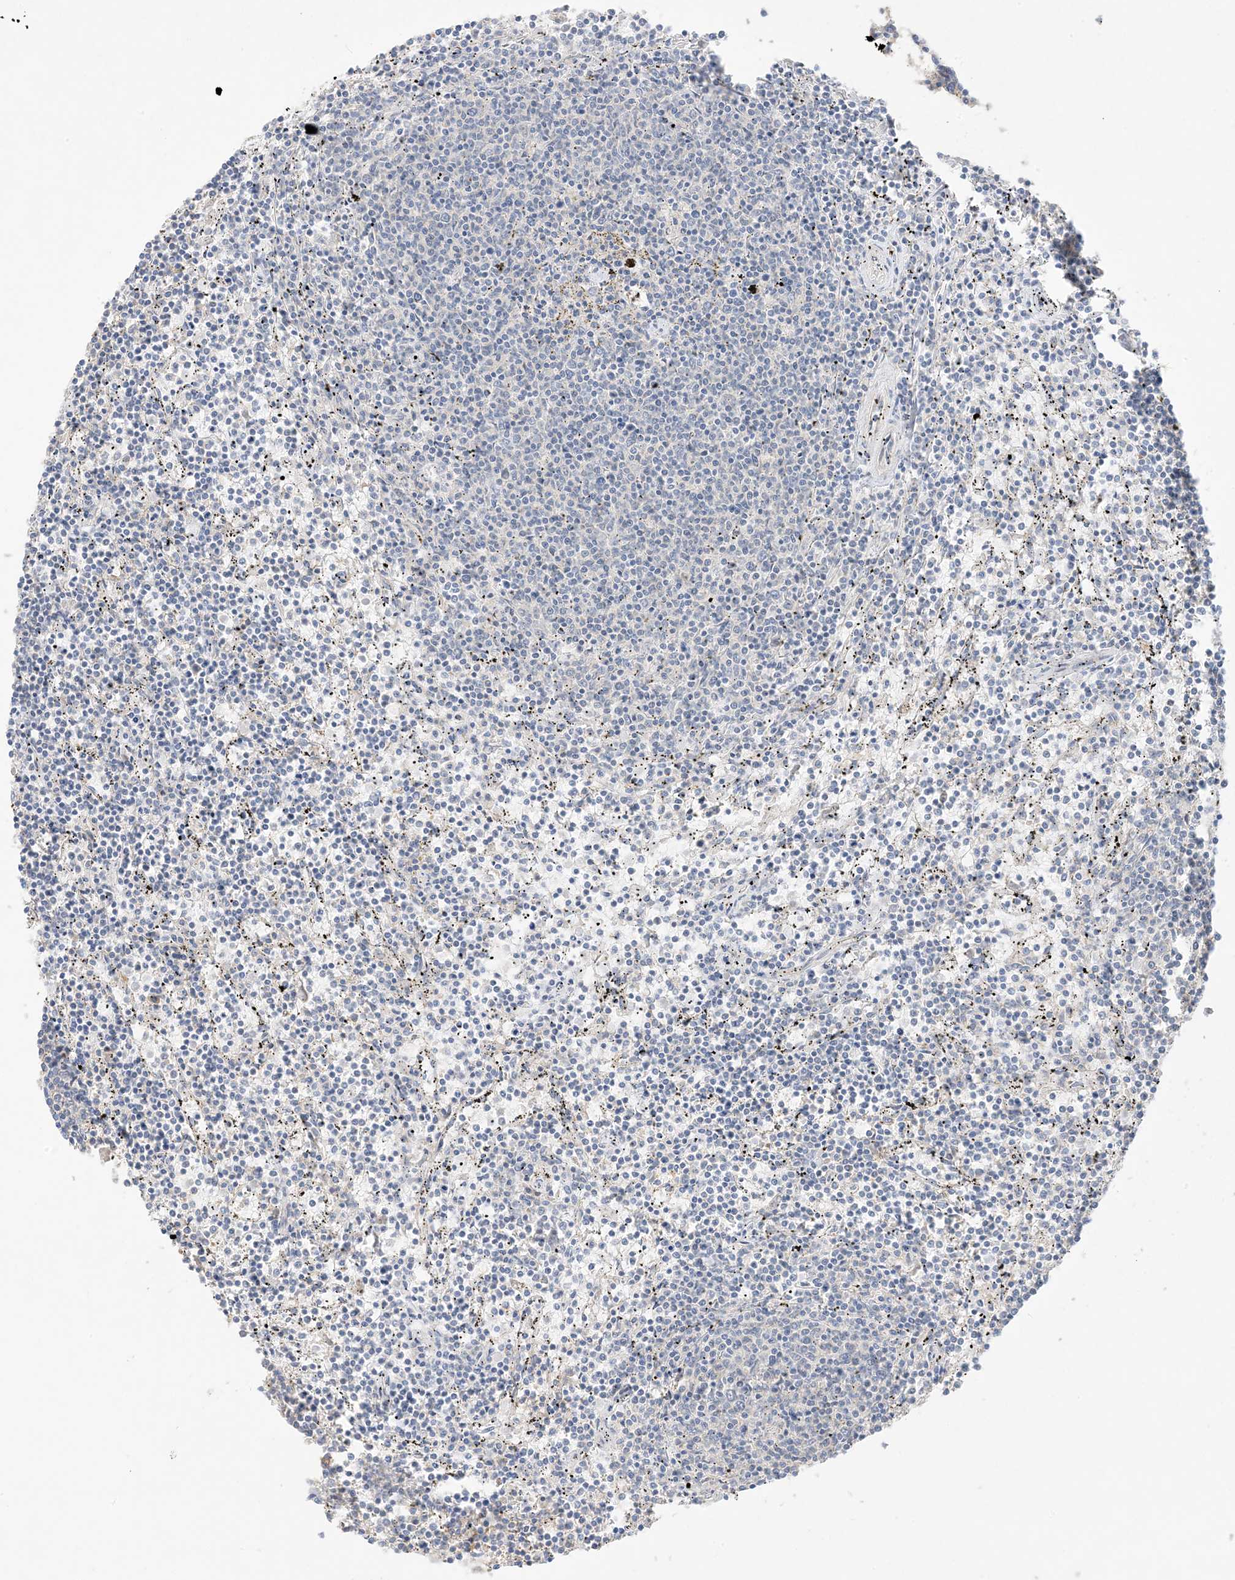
{"staining": {"intensity": "negative", "quantity": "none", "location": "none"}, "tissue": "lymphoma", "cell_type": "Tumor cells", "image_type": "cancer", "snomed": [{"axis": "morphology", "description": "Malignant lymphoma, non-Hodgkin's type, Low grade"}, {"axis": "topography", "description": "Spleen"}], "caption": "Tumor cells are negative for protein expression in human malignant lymphoma, non-Hodgkin's type (low-grade). Nuclei are stained in blue.", "gene": "ETAA1", "patient": {"sex": "female", "age": 50}}